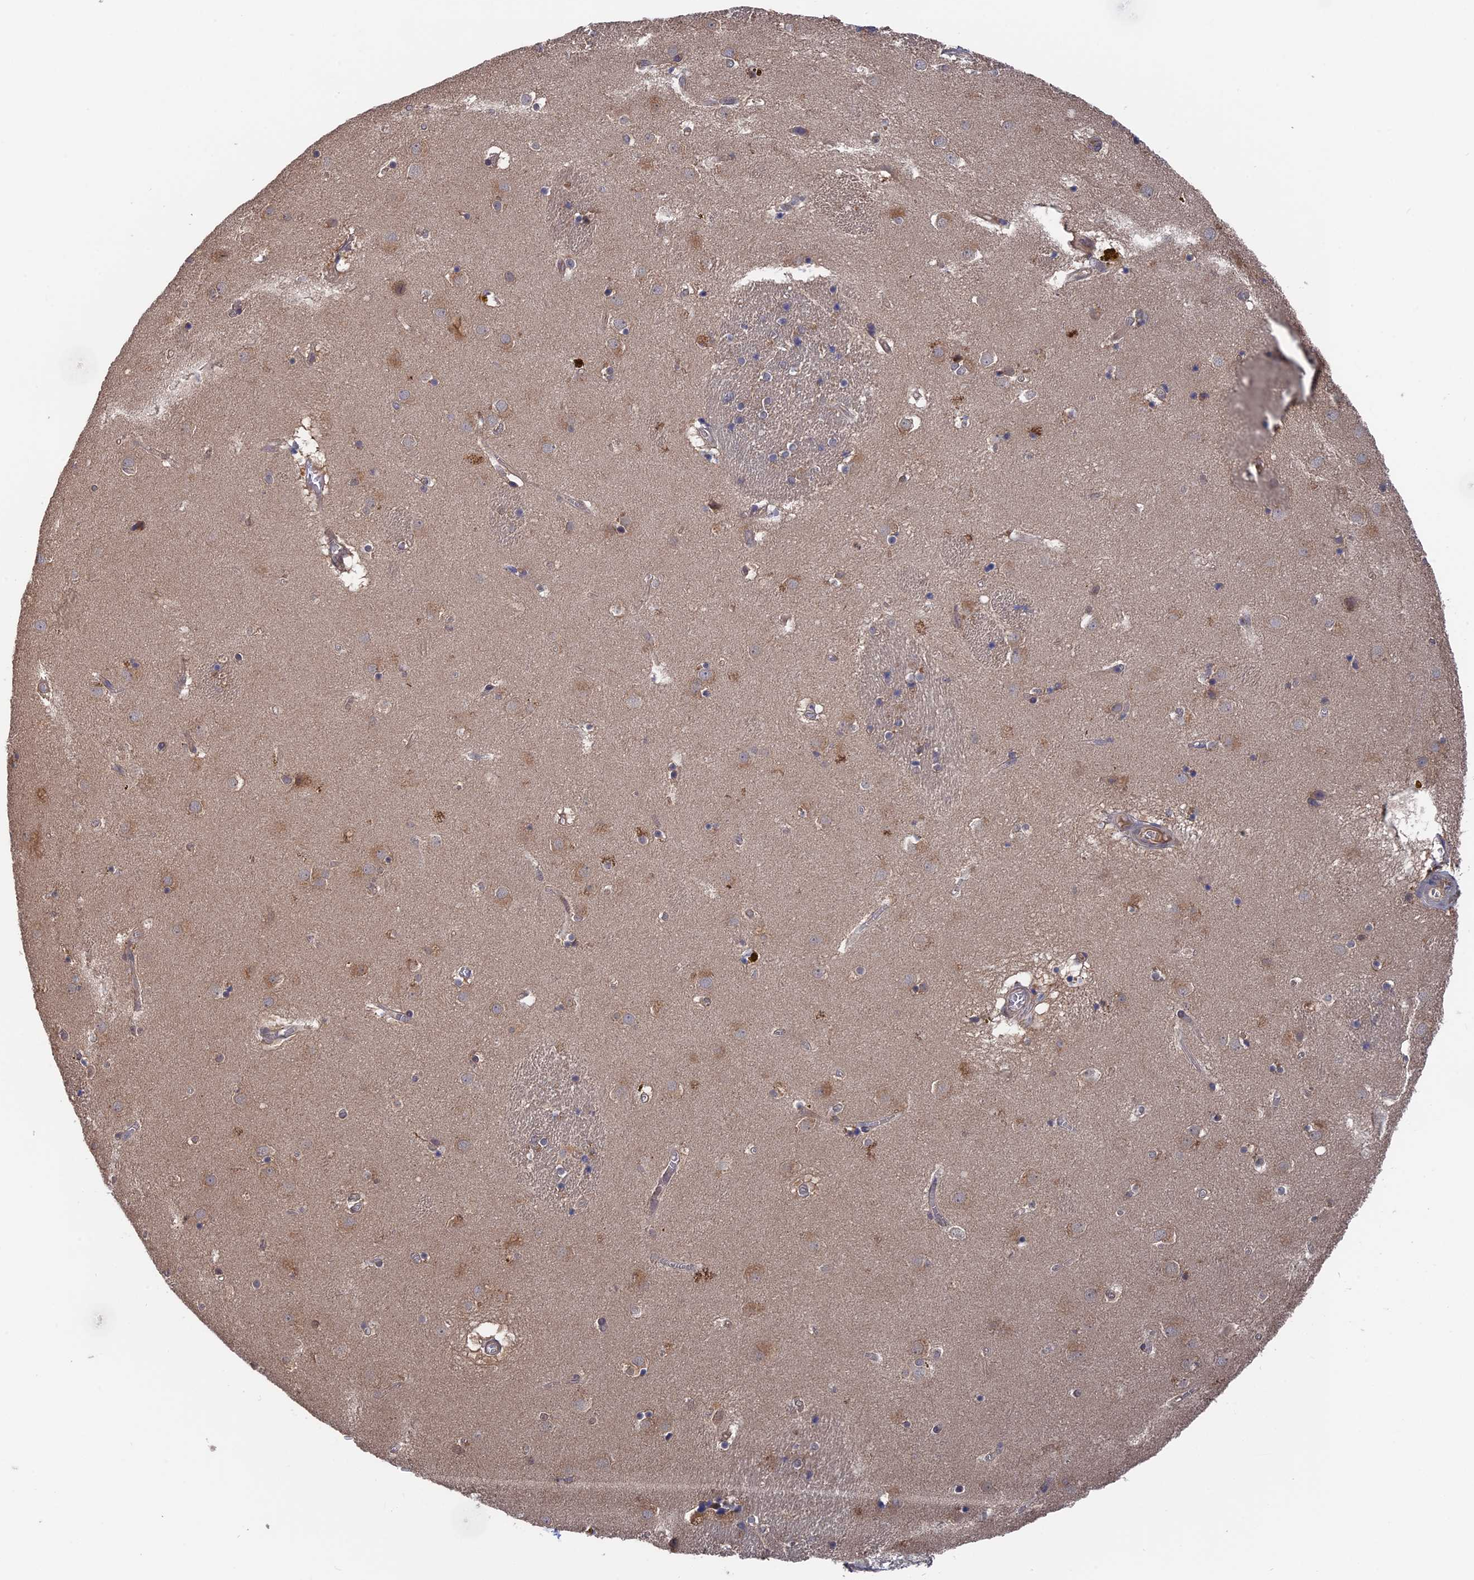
{"staining": {"intensity": "weak", "quantity": "<25%", "location": "cytoplasmic/membranous"}, "tissue": "caudate", "cell_type": "Glial cells", "image_type": "normal", "snomed": [{"axis": "morphology", "description": "Normal tissue, NOS"}, {"axis": "topography", "description": "Lateral ventricle wall"}], "caption": "Normal caudate was stained to show a protein in brown. There is no significant positivity in glial cells. (Brightfield microscopy of DAB (3,3'-diaminobenzidine) immunohistochemistry (IHC) at high magnification).", "gene": "NUTF2", "patient": {"sex": "male", "age": 70}}